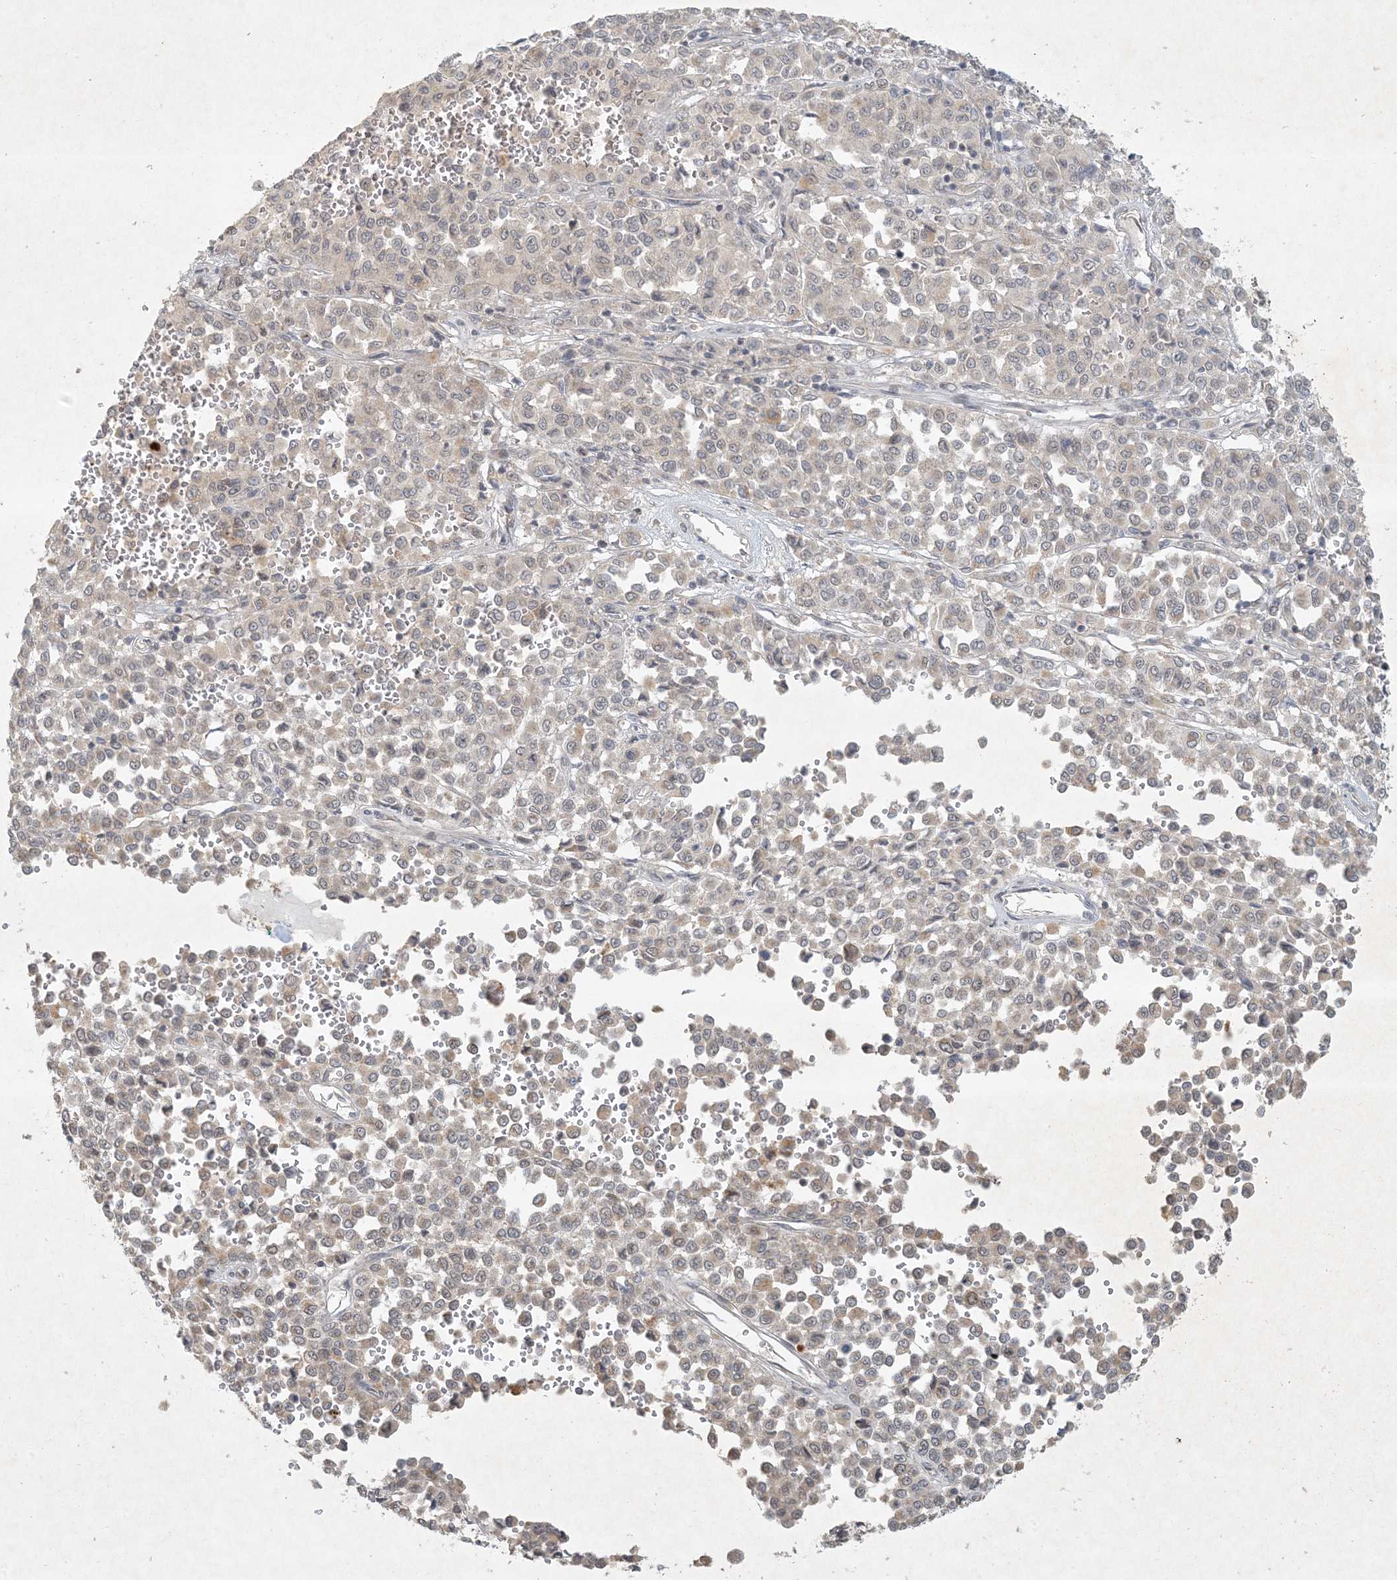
{"staining": {"intensity": "weak", "quantity": "<25%", "location": "cytoplasmic/membranous"}, "tissue": "melanoma", "cell_type": "Tumor cells", "image_type": "cancer", "snomed": [{"axis": "morphology", "description": "Malignant melanoma, Metastatic site"}, {"axis": "topography", "description": "Pancreas"}], "caption": "Tumor cells show no significant staining in melanoma.", "gene": "BCORL1", "patient": {"sex": "female", "age": 30}}